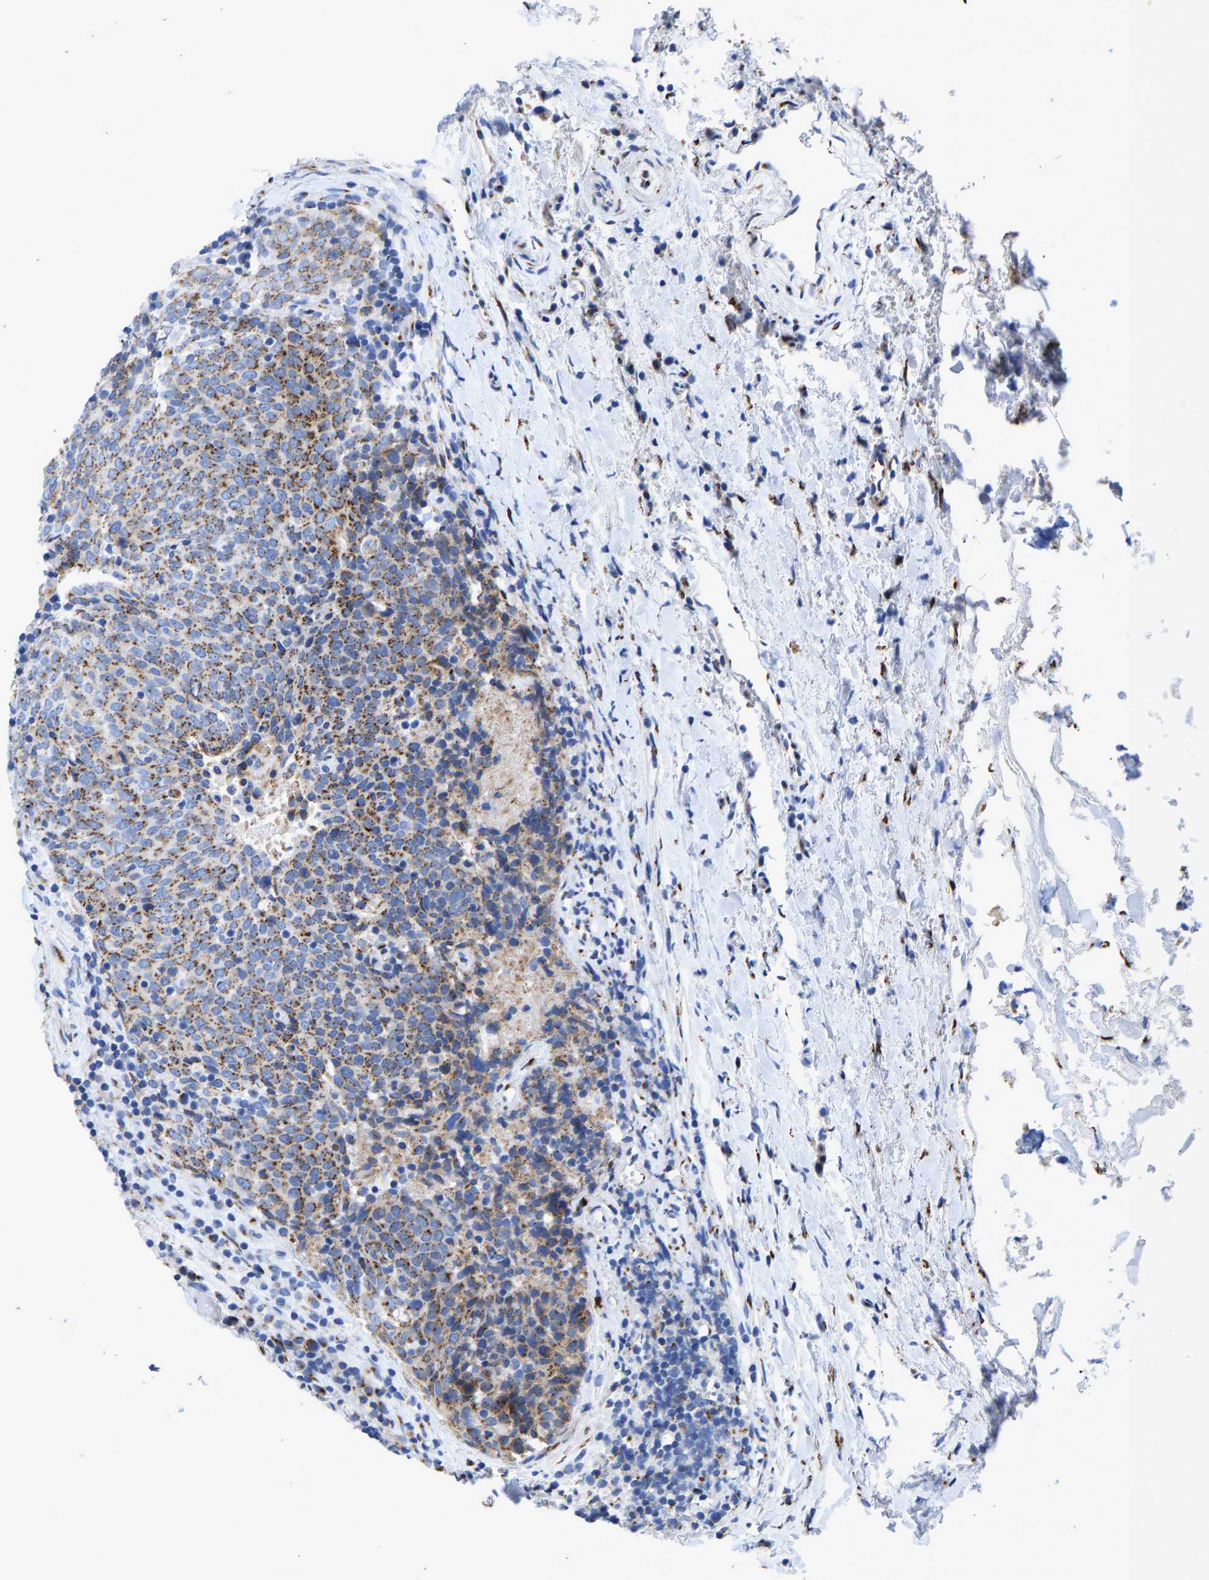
{"staining": {"intensity": "moderate", "quantity": ">75%", "location": "cytoplasmic/membranous"}, "tissue": "head and neck cancer", "cell_type": "Tumor cells", "image_type": "cancer", "snomed": [{"axis": "morphology", "description": "Squamous cell carcinoma, NOS"}, {"axis": "morphology", "description": "Squamous cell carcinoma, metastatic, NOS"}, {"axis": "topography", "description": "Lymph node"}, {"axis": "topography", "description": "Head-Neck"}], "caption": "Immunohistochemical staining of squamous cell carcinoma (head and neck) reveals medium levels of moderate cytoplasmic/membranous protein expression in about >75% of tumor cells. (DAB = brown stain, brightfield microscopy at high magnification).", "gene": "TMEM87A", "patient": {"sex": "male", "age": 62}}